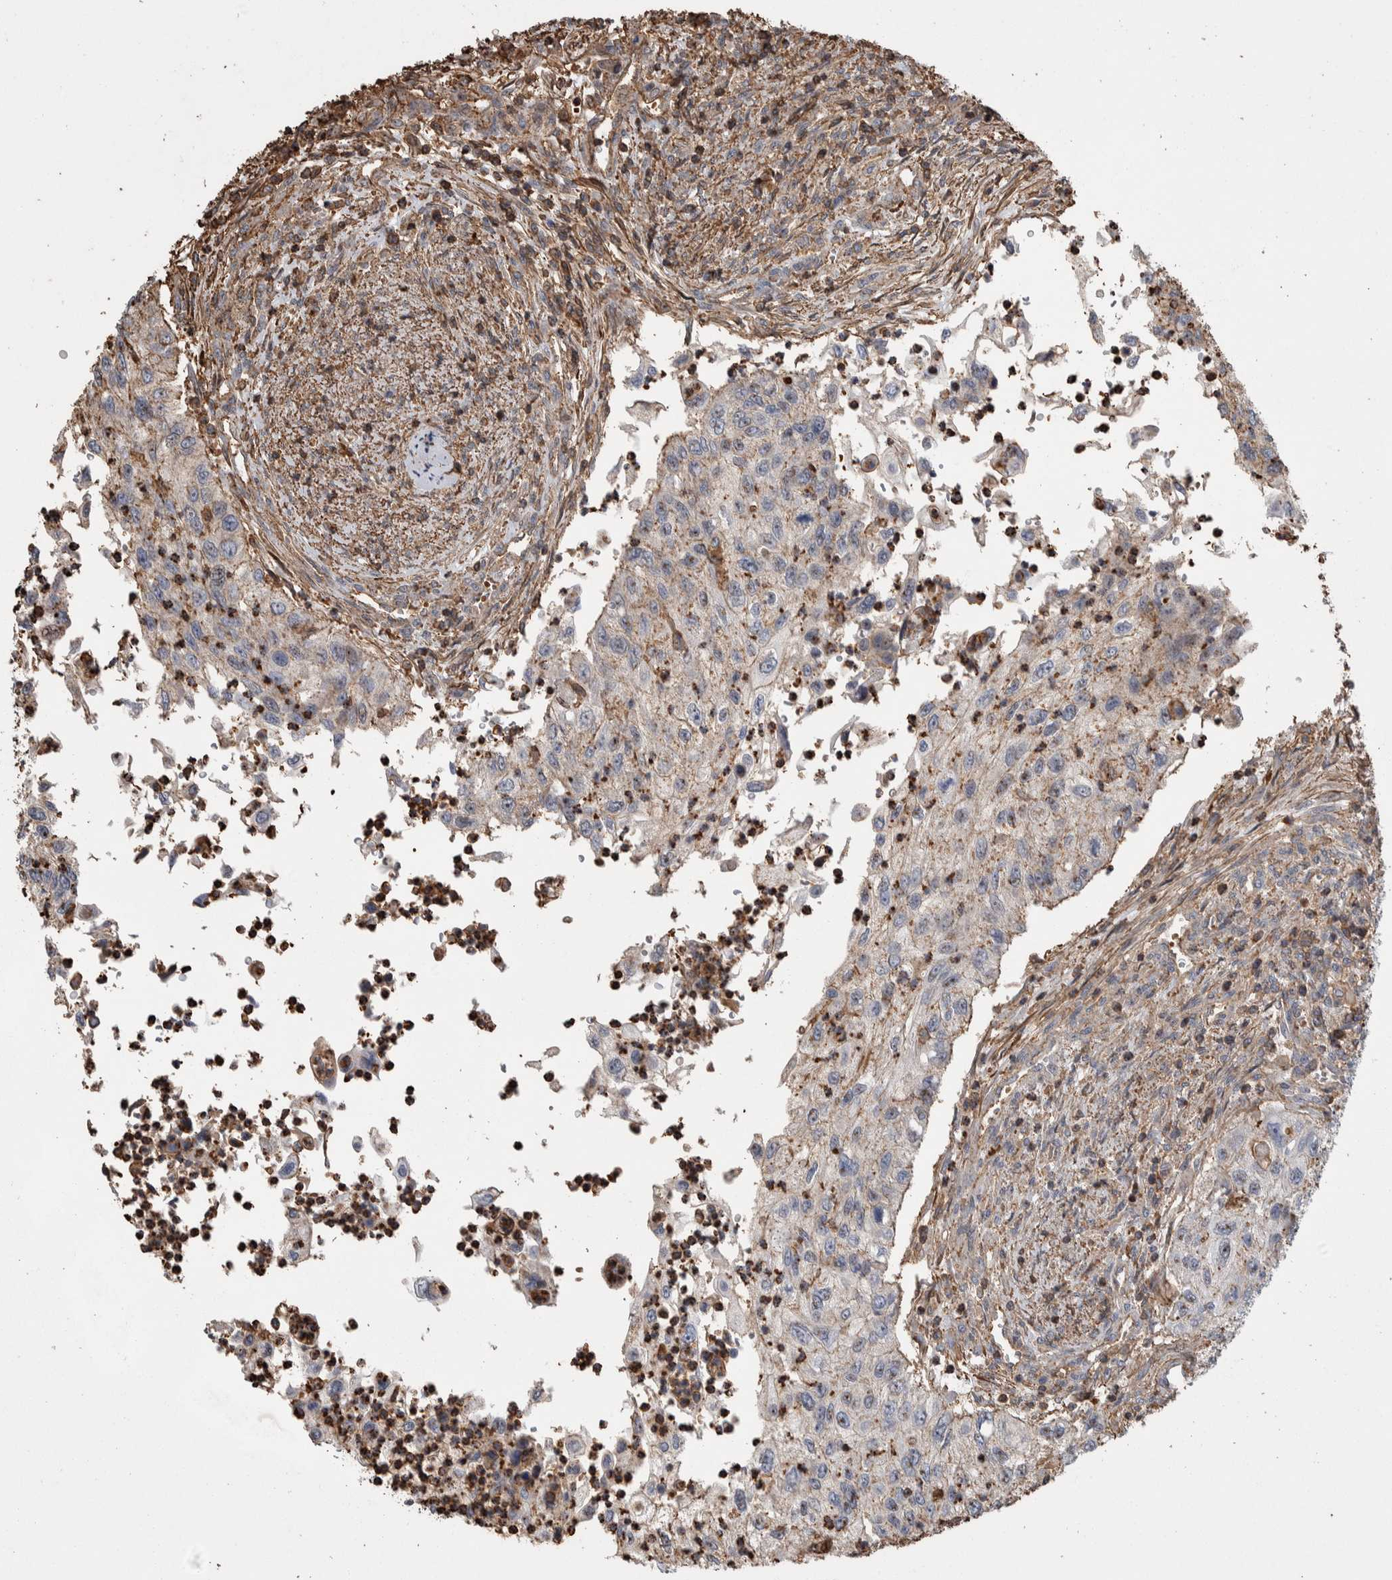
{"staining": {"intensity": "weak", "quantity": "25%-75%", "location": "cytoplasmic/membranous"}, "tissue": "urothelial cancer", "cell_type": "Tumor cells", "image_type": "cancer", "snomed": [{"axis": "morphology", "description": "Urothelial carcinoma, High grade"}, {"axis": "topography", "description": "Urinary bladder"}], "caption": "Immunohistochemical staining of high-grade urothelial carcinoma exhibits low levels of weak cytoplasmic/membranous staining in approximately 25%-75% of tumor cells.", "gene": "ENPP2", "patient": {"sex": "female", "age": 60}}